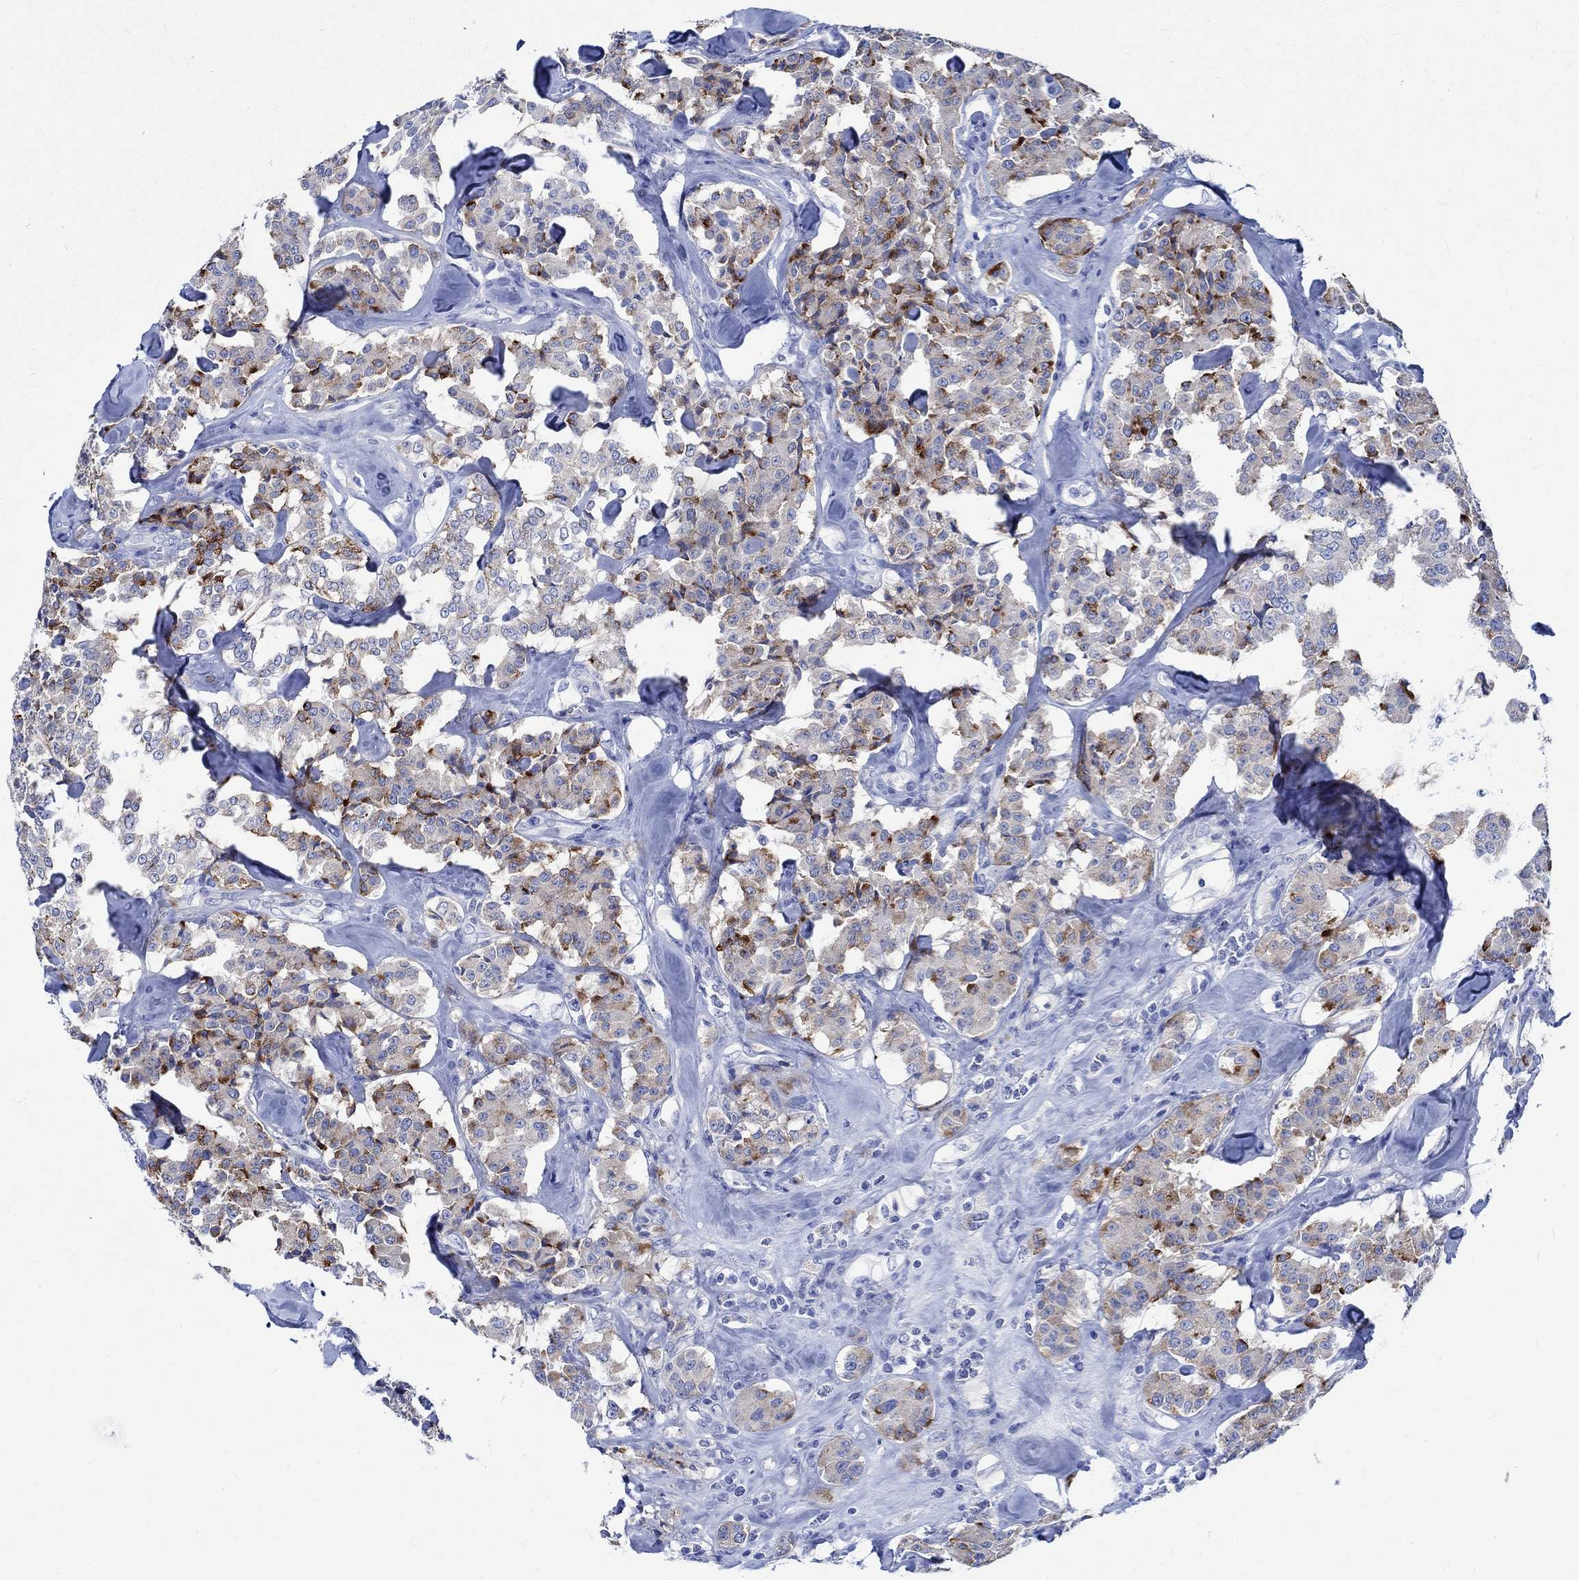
{"staining": {"intensity": "strong", "quantity": "25%-75%", "location": "cytoplasmic/membranous"}, "tissue": "carcinoid", "cell_type": "Tumor cells", "image_type": "cancer", "snomed": [{"axis": "morphology", "description": "Carcinoid, malignant, NOS"}, {"axis": "topography", "description": "Pancreas"}], "caption": "Malignant carcinoid stained with a protein marker reveals strong staining in tumor cells.", "gene": "PTPRN2", "patient": {"sex": "male", "age": 41}}